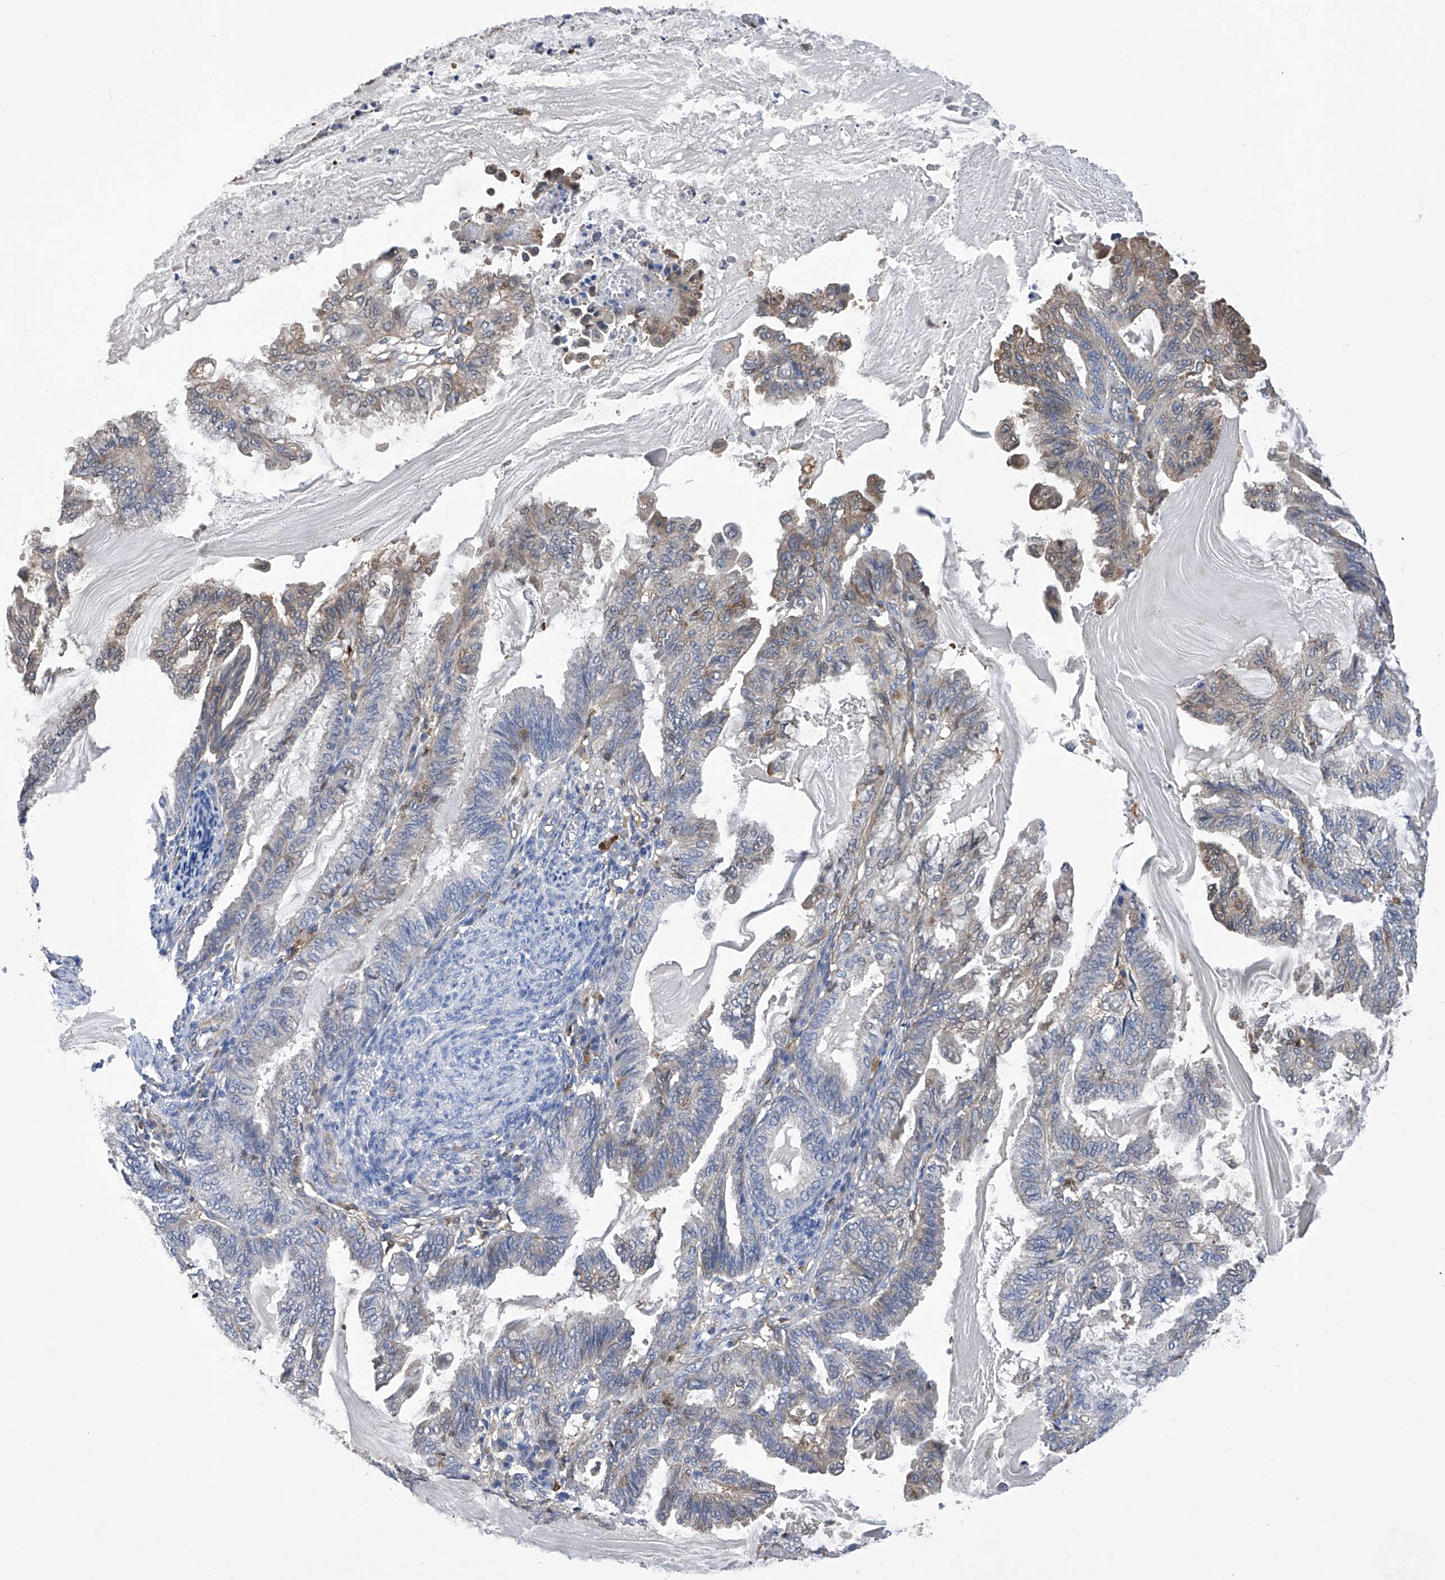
{"staining": {"intensity": "moderate", "quantity": "<25%", "location": "cytoplasmic/membranous"}, "tissue": "endometrial cancer", "cell_type": "Tumor cells", "image_type": "cancer", "snomed": [{"axis": "morphology", "description": "Adenocarcinoma, NOS"}, {"axis": "topography", "description": "Endometrium"}], "caption": "Immunohistochemical staining of human endometrial adenocarcinoma exhibits low levels of moderate cytoplasmic/membranous protein positivity in about <25% of tumor cells.", "gene": "SPATA20", "patient": {"sex": "female", "age": 86}}